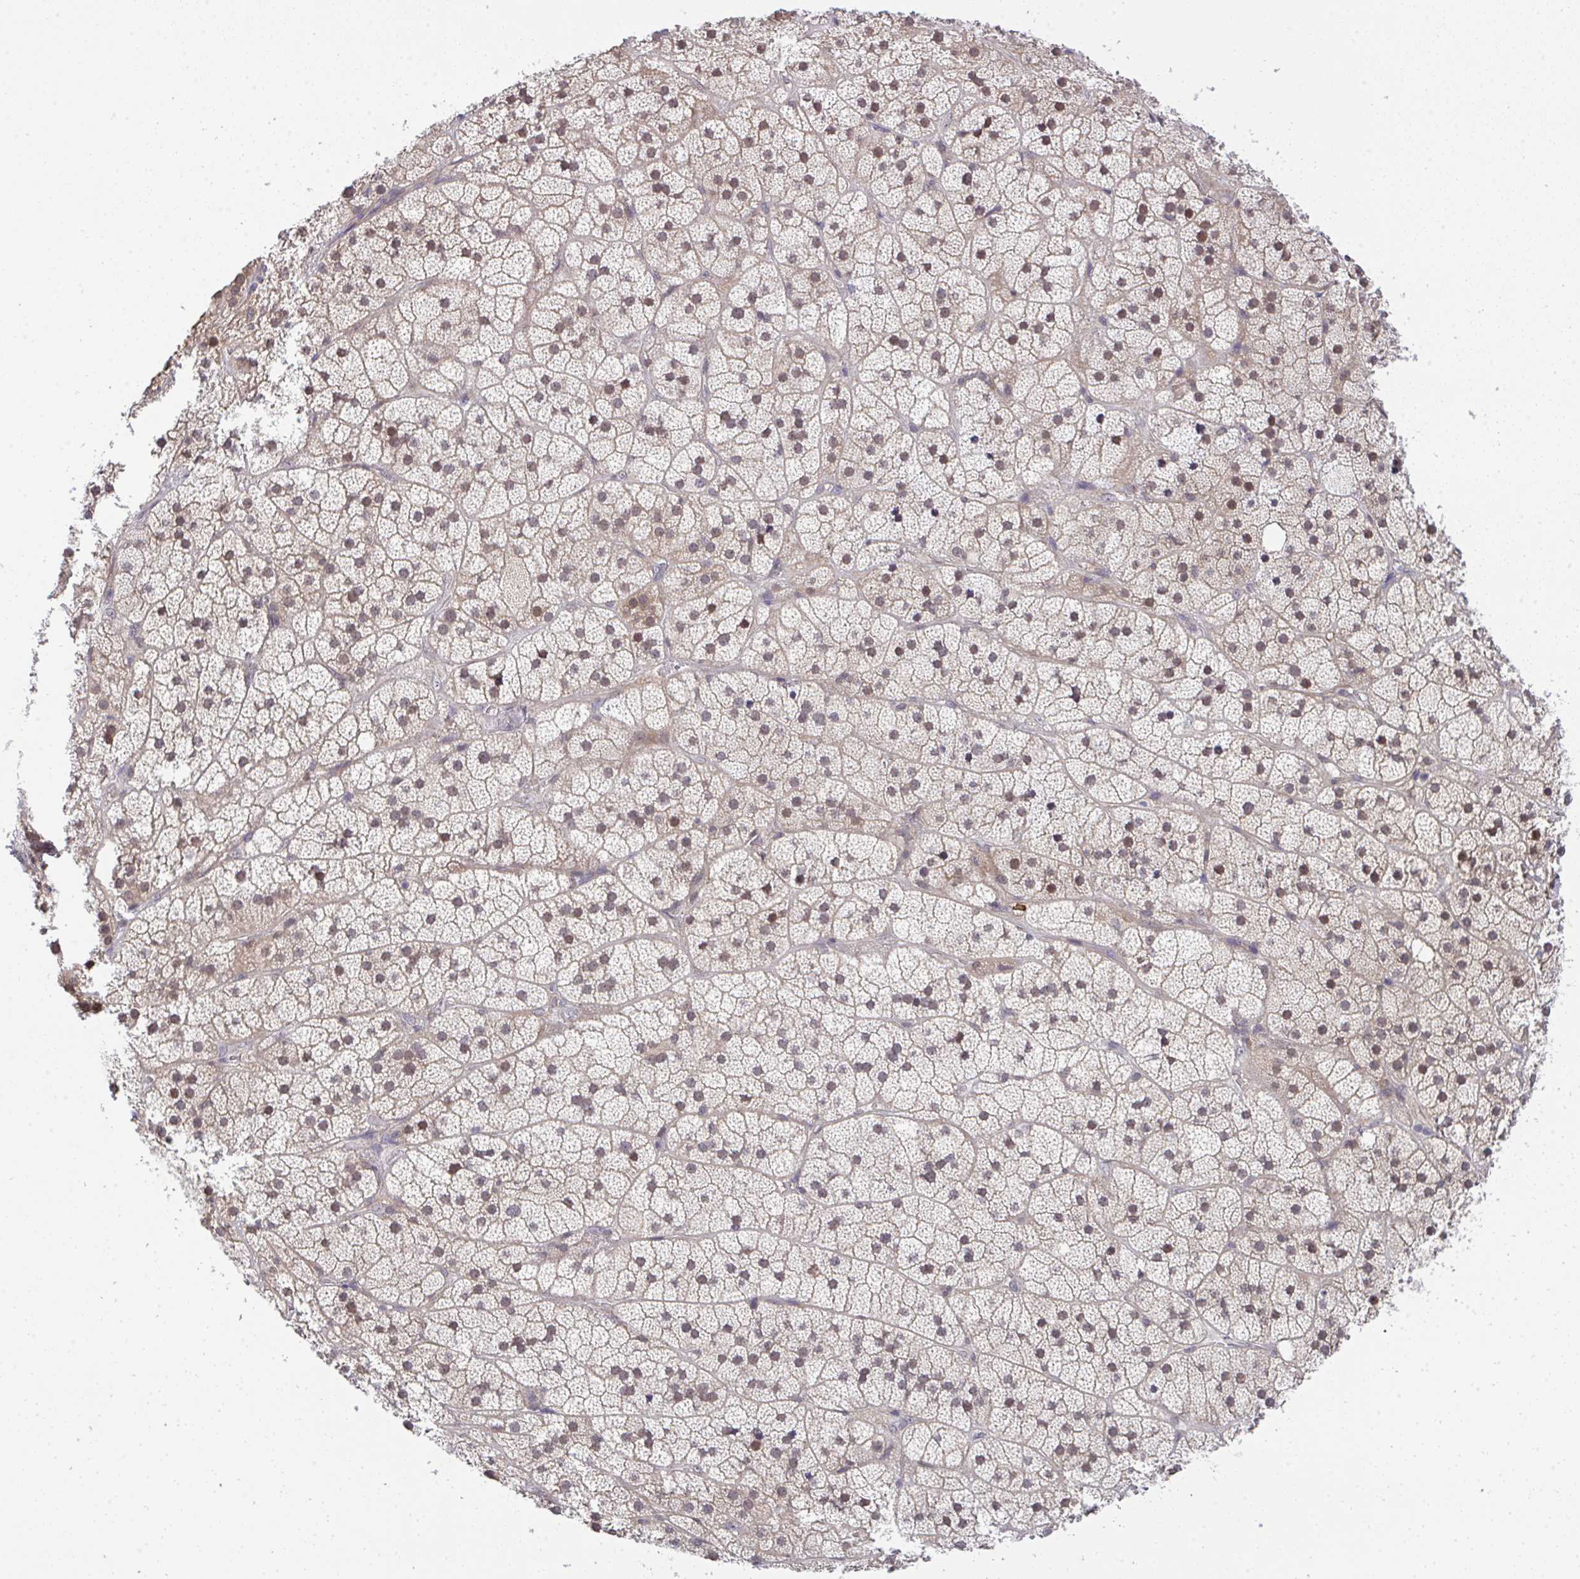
{"staining": {"intensity": "moderate", "quantity": ">75%", "location": "cytoplasmic/membranous,nuclear"}, "tissue": "adrenal gland", "cell_type": "Glandular cells", "image_type": "normal", "snomed": [{"axis": "morphology", "description": "Normal tissue, NOS"}, {"axis": "topography", "description": "Adrenal gland"}], "caption": "This micrograph displays immunohistochemistry staining of unremarkable adrenal gland, with medium moderate cytoplasmic/membranous,nuclear staining in about >75% of glandular cells.", "gene": "C9orf64", "patient": {"sex": "male", "age": 57}}